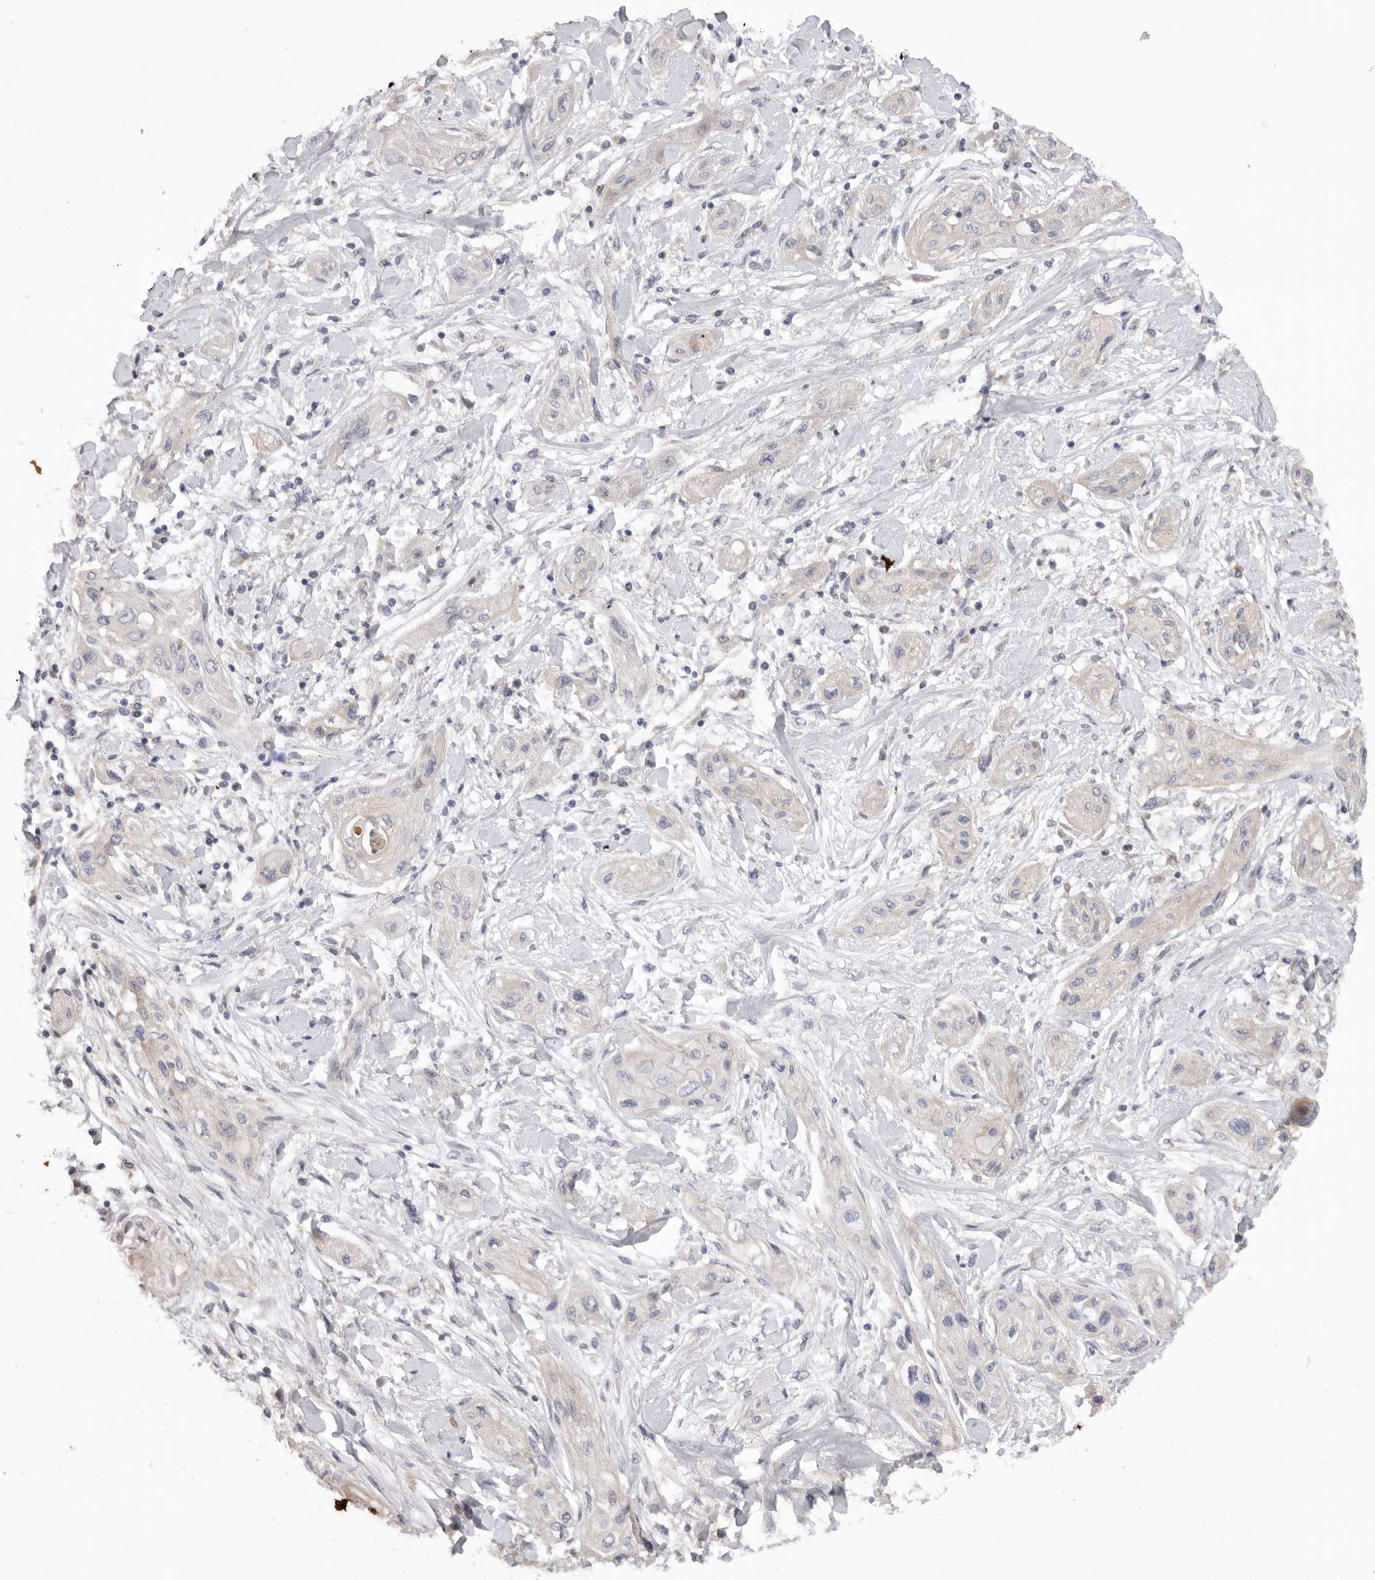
{"staining": {"intensity": "negative", "quantity": "none", "location": "none"}, "tissue": "lung cancer", "cell_type": "Tumor cells", "image_type": "cancer", "snomed": [{"axis": "morphology", "description": "Squamous cell carcinoma, NOS"}, {"axis": "topography", "description": "Lung"}], "caption": "IHC of lung cancer (squamous cell carcinoma) reveals no expression in tumor cells. The staining is performed using DAB (3,3'-diaminobenzidine) brown chromogen with nuclei counter-stained in using hematoxylin.", "gene": "MTFR1L", "patient": {"sex": "female", "age": 47}}